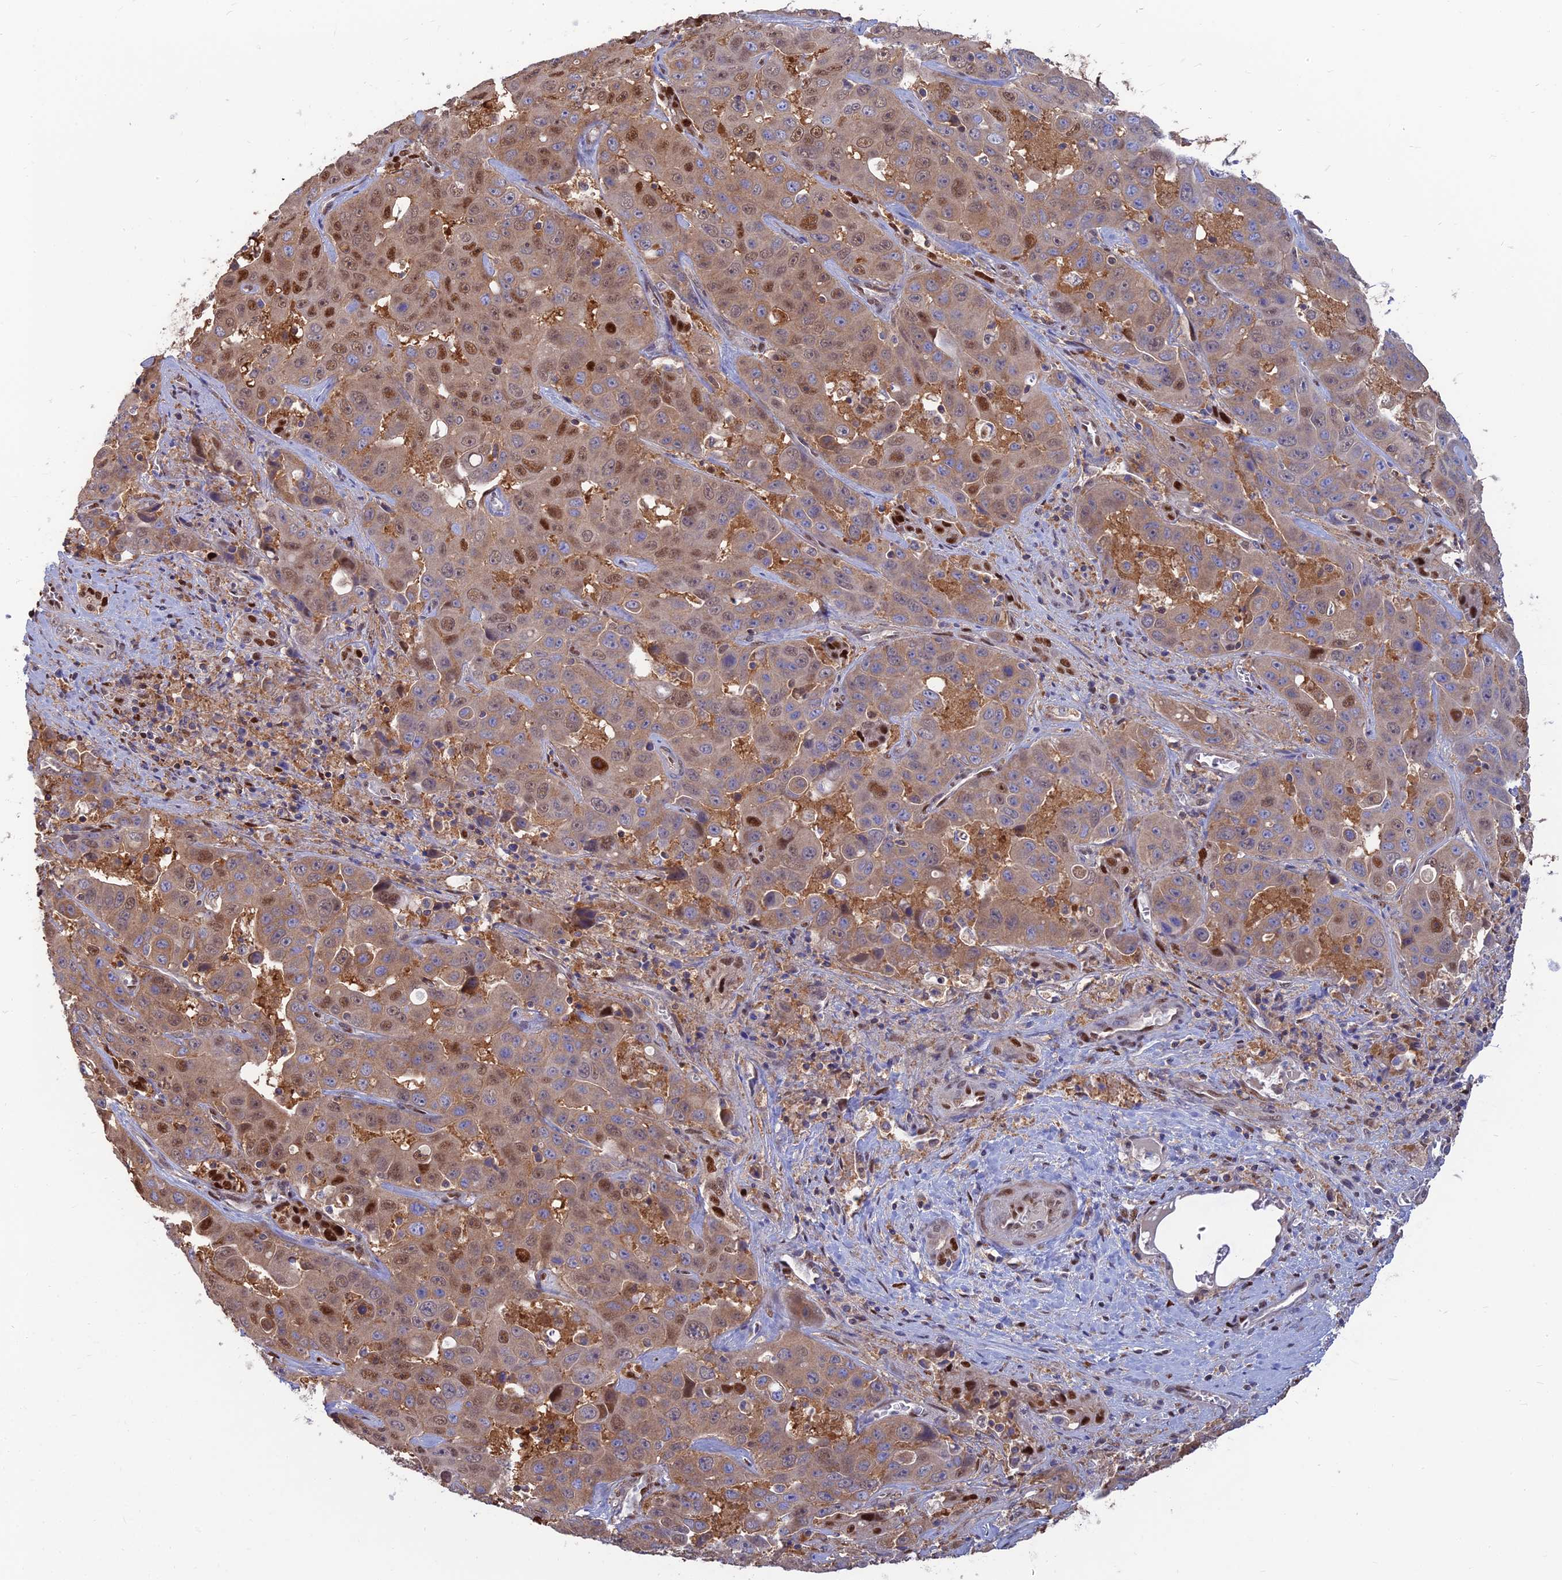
{"staining": {"intensity": "moderate", "quantity": ">75%", "location": "cytoplasmic/membranous,nuclear"}, "tissue": "liver cancer", "cell_type": "Tumor cells", "image_type": "cancer", "snomed": [{"axis": "morphology", "description": "Cholangiocarcinoma"}, {"axis": "topography", "description": "Liver"}], "caption": "A medium amount of moderate cytoplasmic/membranous and nuclear expression is seen in about >75% of tumor cells in liver cancer tissue.", "gene": "DNPEP", "patient": {"sex": "female", "age": 52}}